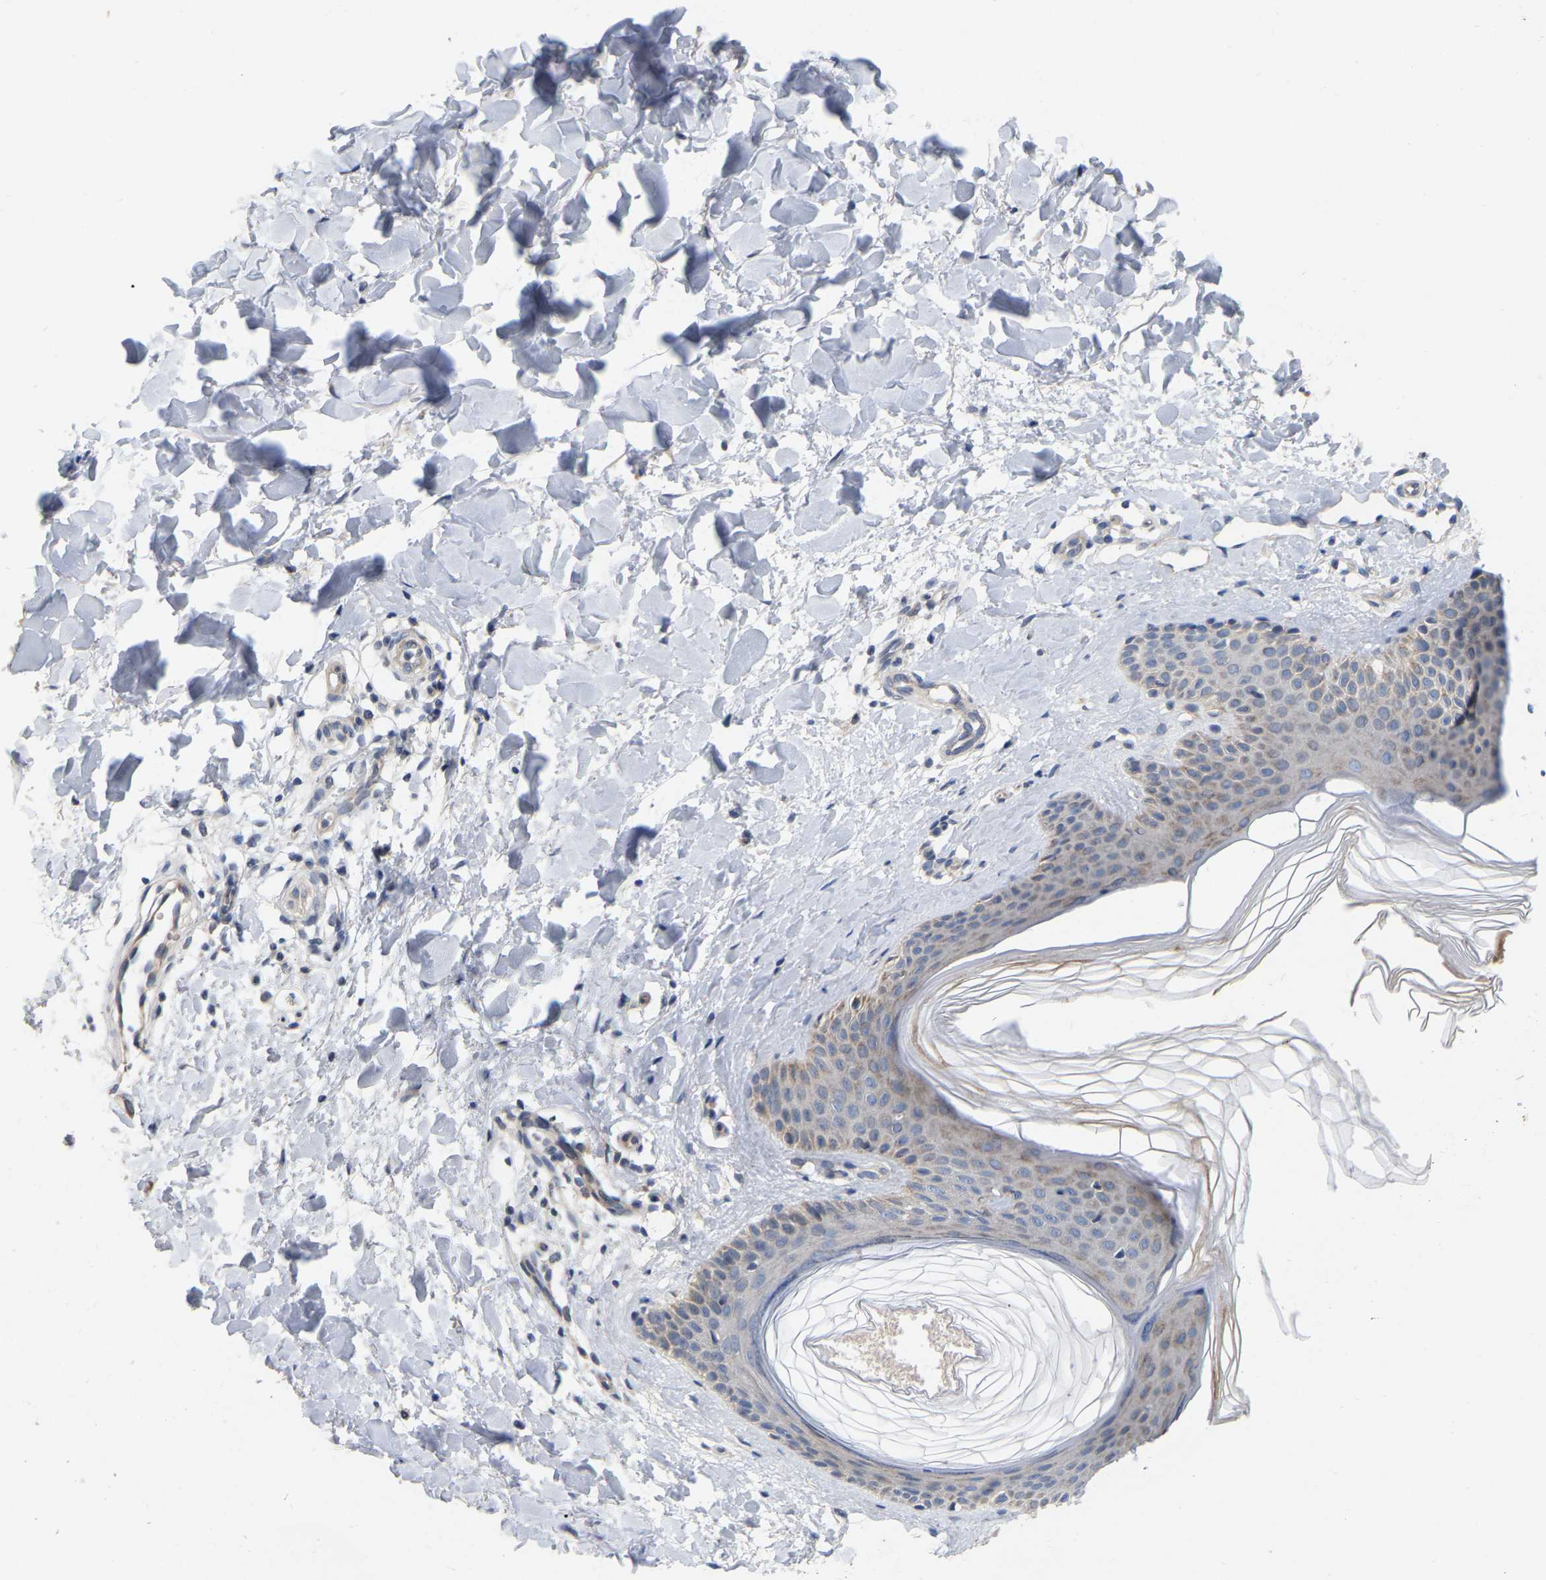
{"staining": {"intensity": "negative", "quantity": "none", "location": "none"}, "tissue": "skin", "cell_type": "Fibroblasts", "image_type": "normal", "snomed": [{"axis": "morphology", "description": "Normal tissue, NOS"}, {"axis": "morphology", "description": "Malignant melanoma, Metastatic site"}, {"axis": "topography", "description": "Skin"}], "caption": "This is an immunohistochemistry (IHC) histopathology image of normal skin. There is no positivity in fibroblasts.", "gene": "SSH1", "patient": {"sex": "male", "age": 41}}